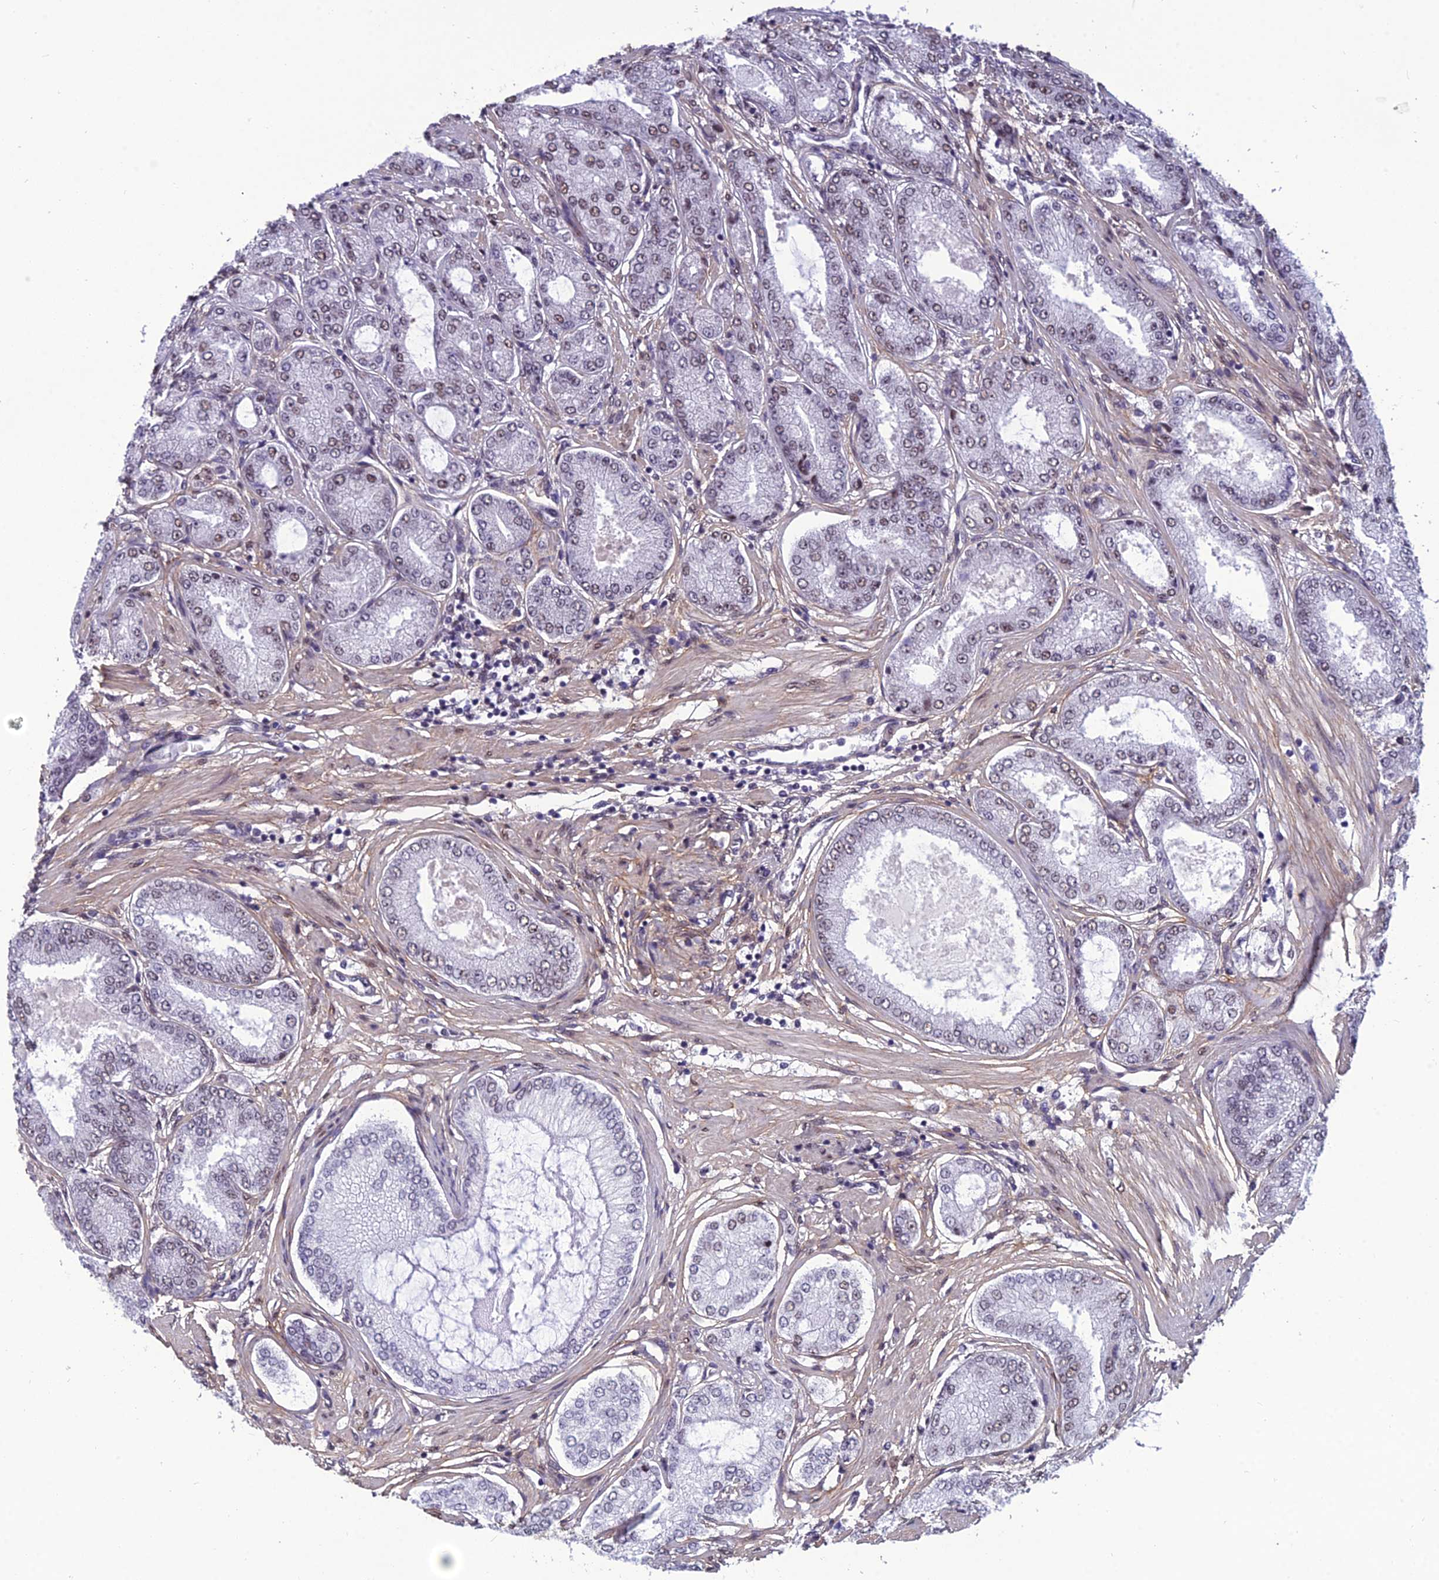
{"staining": {"intensity": "moderate", "quantity": "<25%", "location": "nuclear"}, "tissue": "prostate cancer", "cell_type": "Tumor cells", "image_type": "cancer", "snomed": [{"axis": "morphology", "description": "Adenocarcinoma, High grade"}, {"axis": "topography", "description": "Prostate"}], "caption": "About <25% of tumor cells in human prostate cancer (high-grade adenocarcinoma) exhibit moderate nuclear protein expression as visualized by brown immunohistochemical staining.", "gene": "RSRC1", "patient": {"sex": "male", "age": 71}}